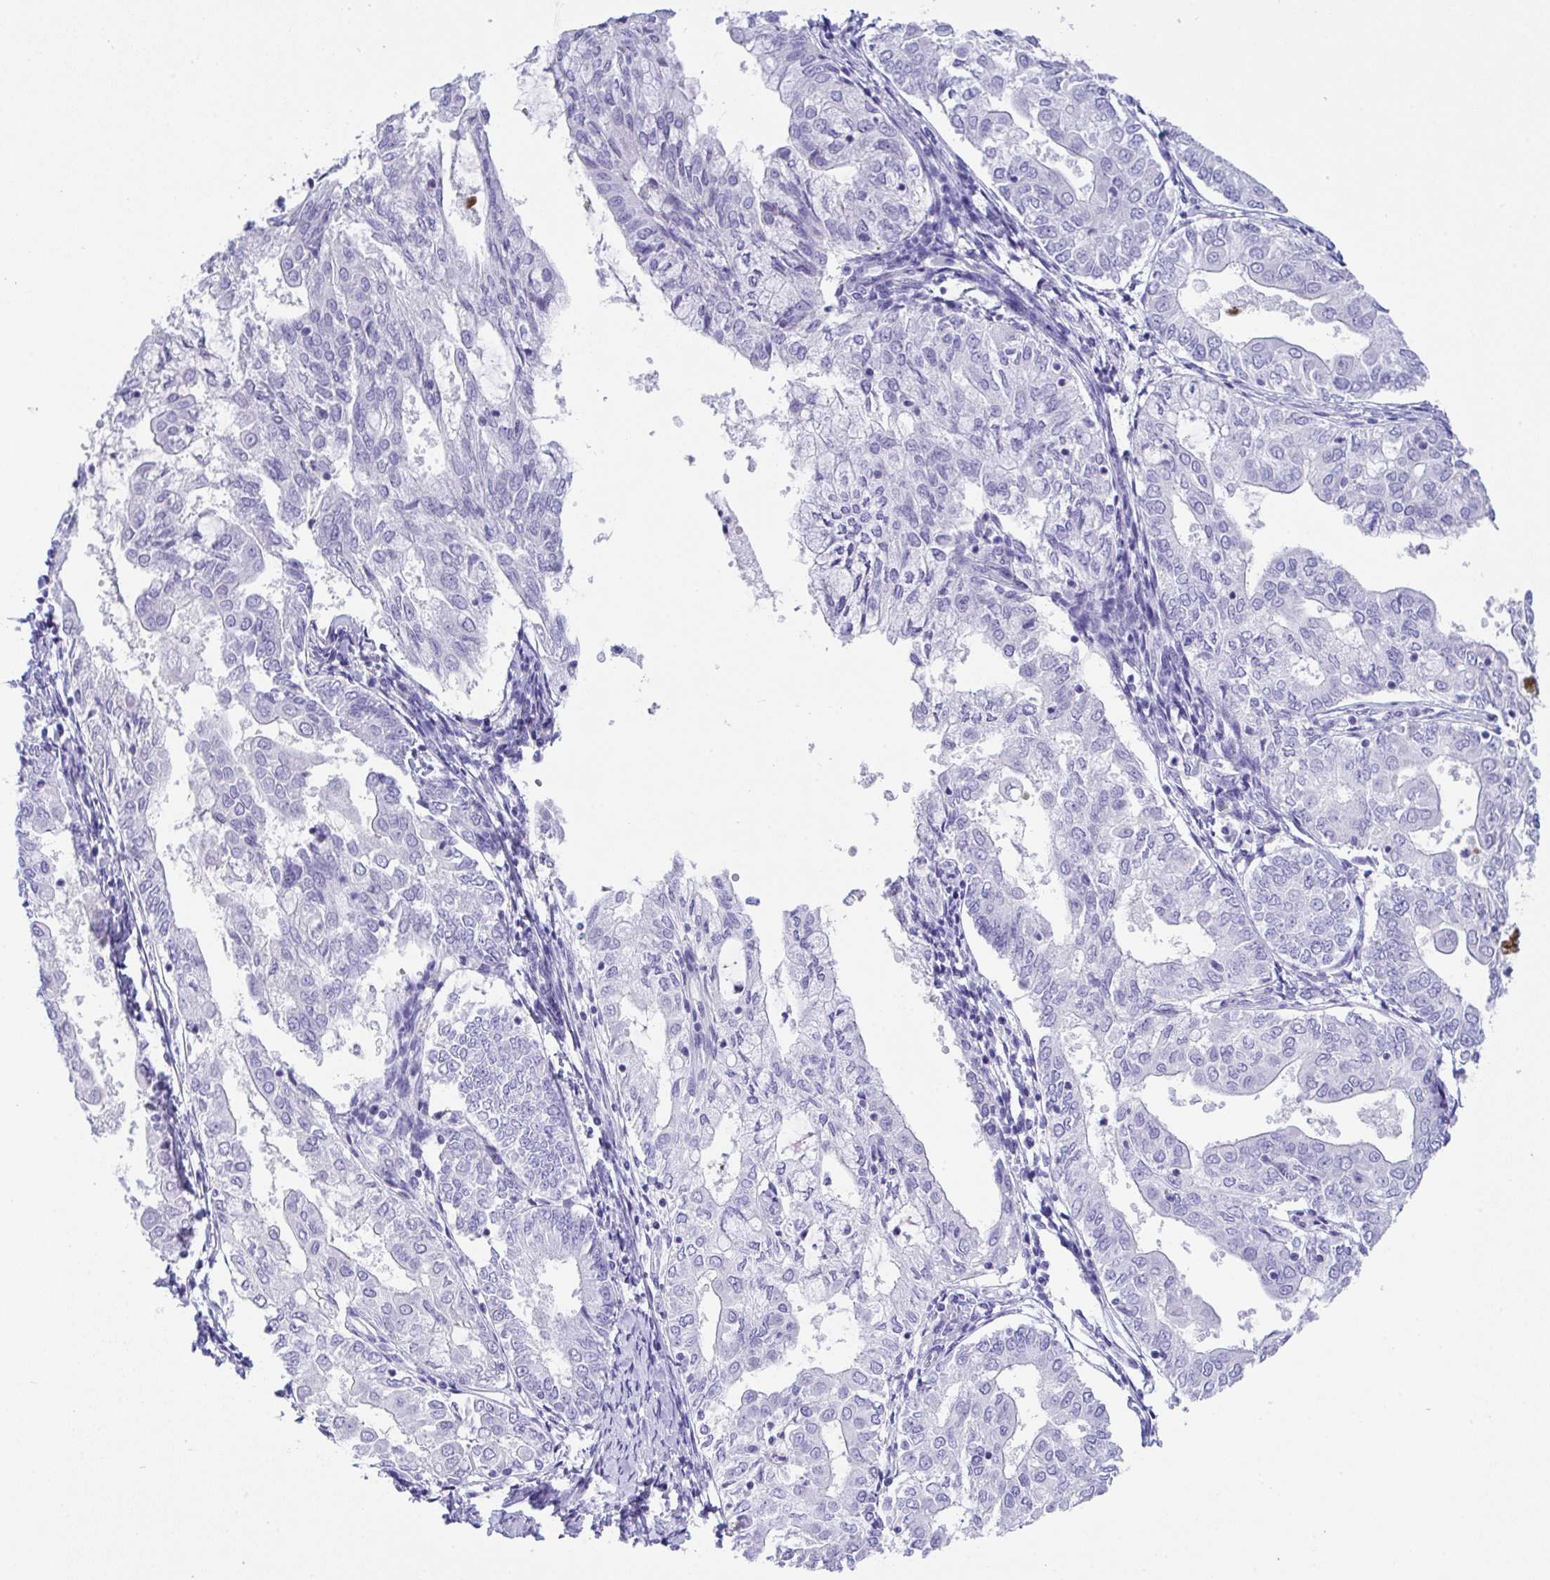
{"staining": {"intensity": "negative", "quantity": "none", "location": "none"}, "tissue": "endometrial cancer", "cell_type": "Tumor cells", "image_type": "cancer", "snomed": [{"axis": "morphology", "description": "Adenocarcinoma, NOS"}, {"axis": "topography", "description": "Endometrium"}], "caption": "This photomicrograph is of endometrial adenocarcinoma stained with immunohistochemistry (IHC) to label a protein in brown with the nuclei are counter-stained blue. There is no staining in tumor cells.", "gene": "KMT2E", "patient": {"sex": "female", "age": 68}}